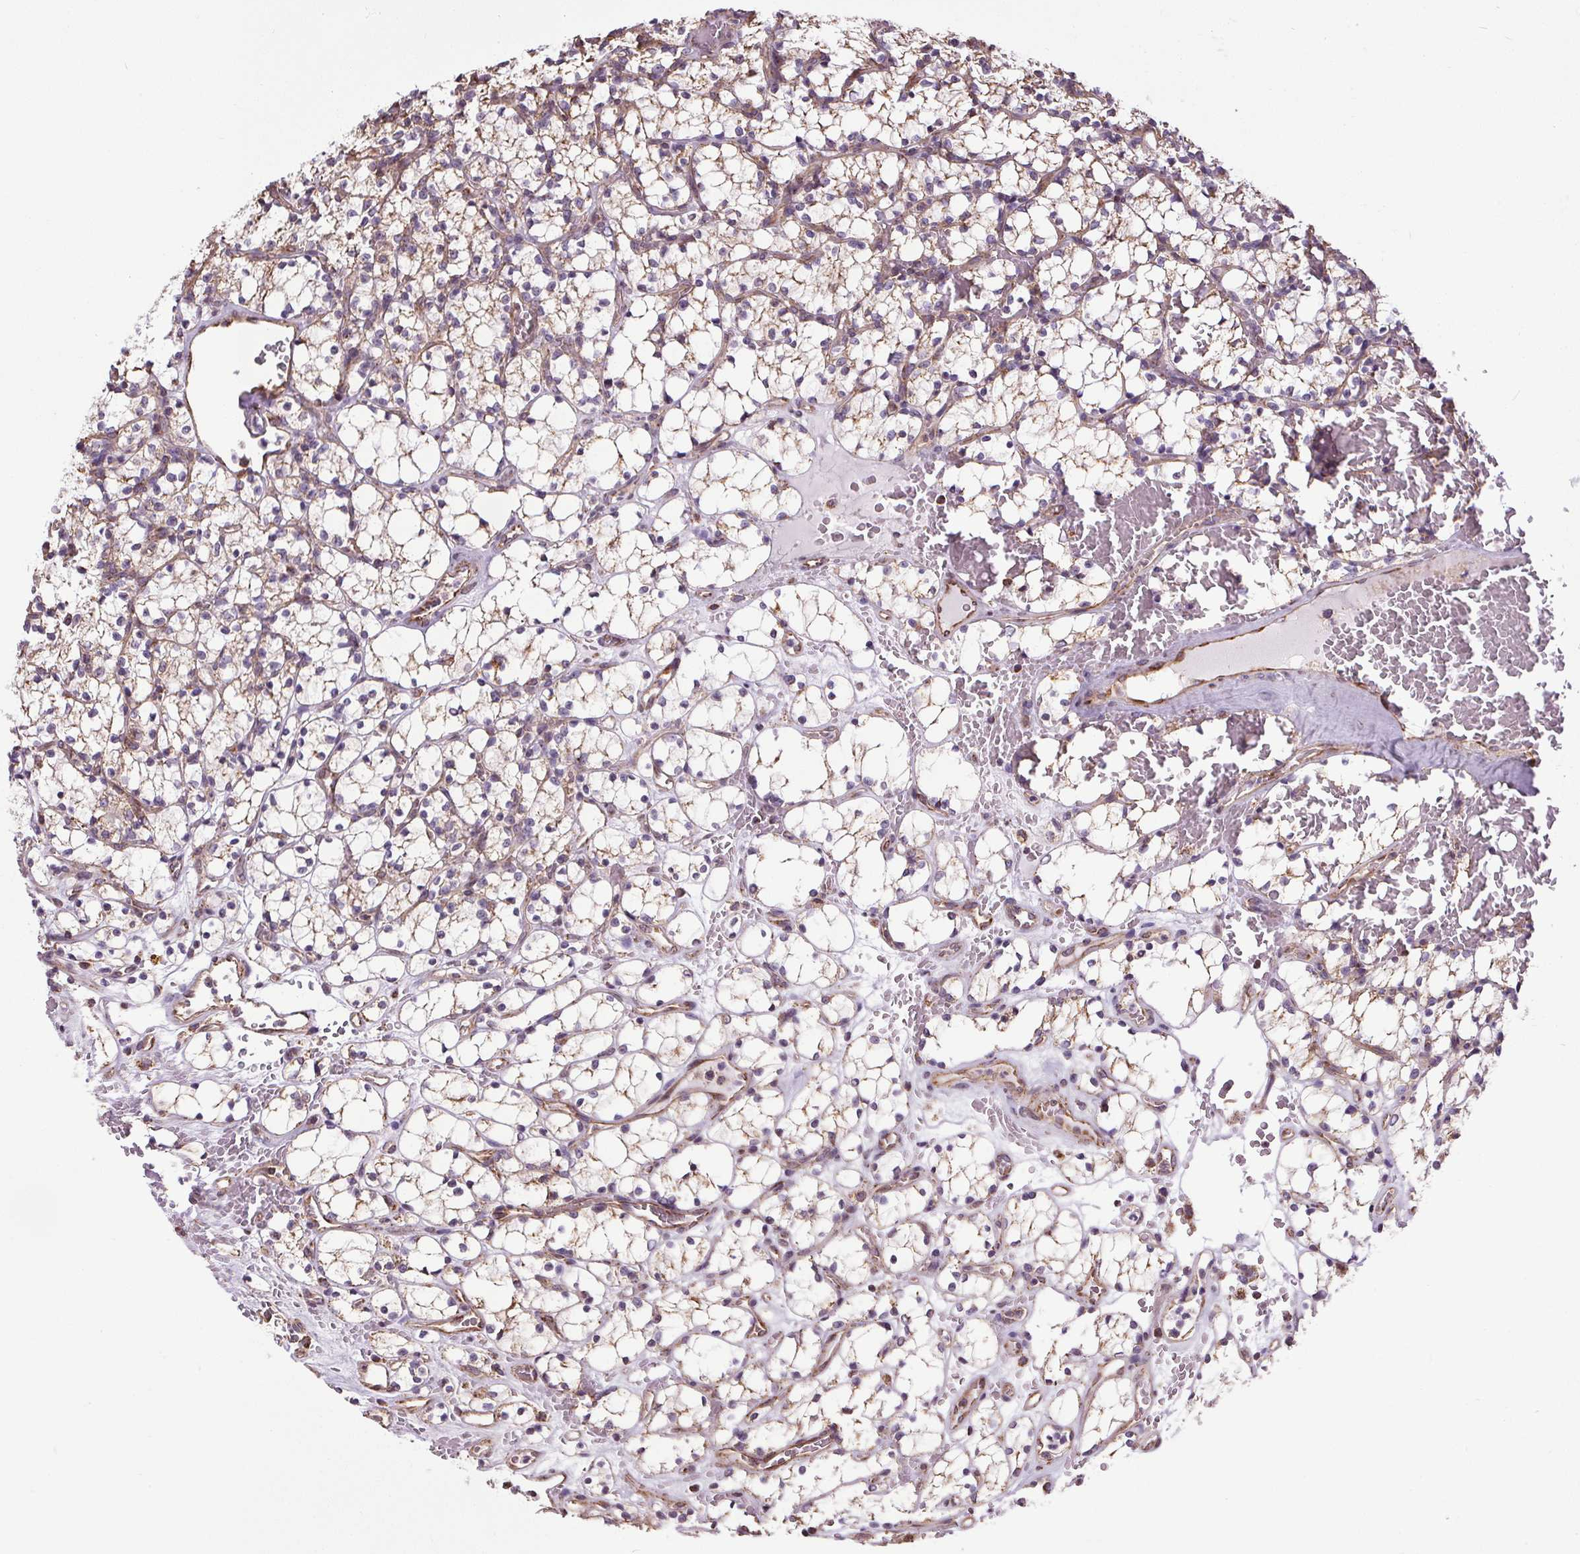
{"staining": {"intensity": "weak", "quantity": "<25%", "location": "cytoplasmic/membranous"}, "tissue": "renal cancer", "cell_type": "Tumor cells", "image_type": "cancer", "snomed": [{"axis": "morphology", "description": "Adenocarcinoma, NOS"}, {"axis": "topography", "description": "Kidney"}], "caption": "Tumor cells are negative for protein expression in human renal cancer. (DAB immunohistochemistry visualized using brightfield microscopy, high magnification).", "gene": "ZNF548", "patient": {"sex": "female", "age": 69}}